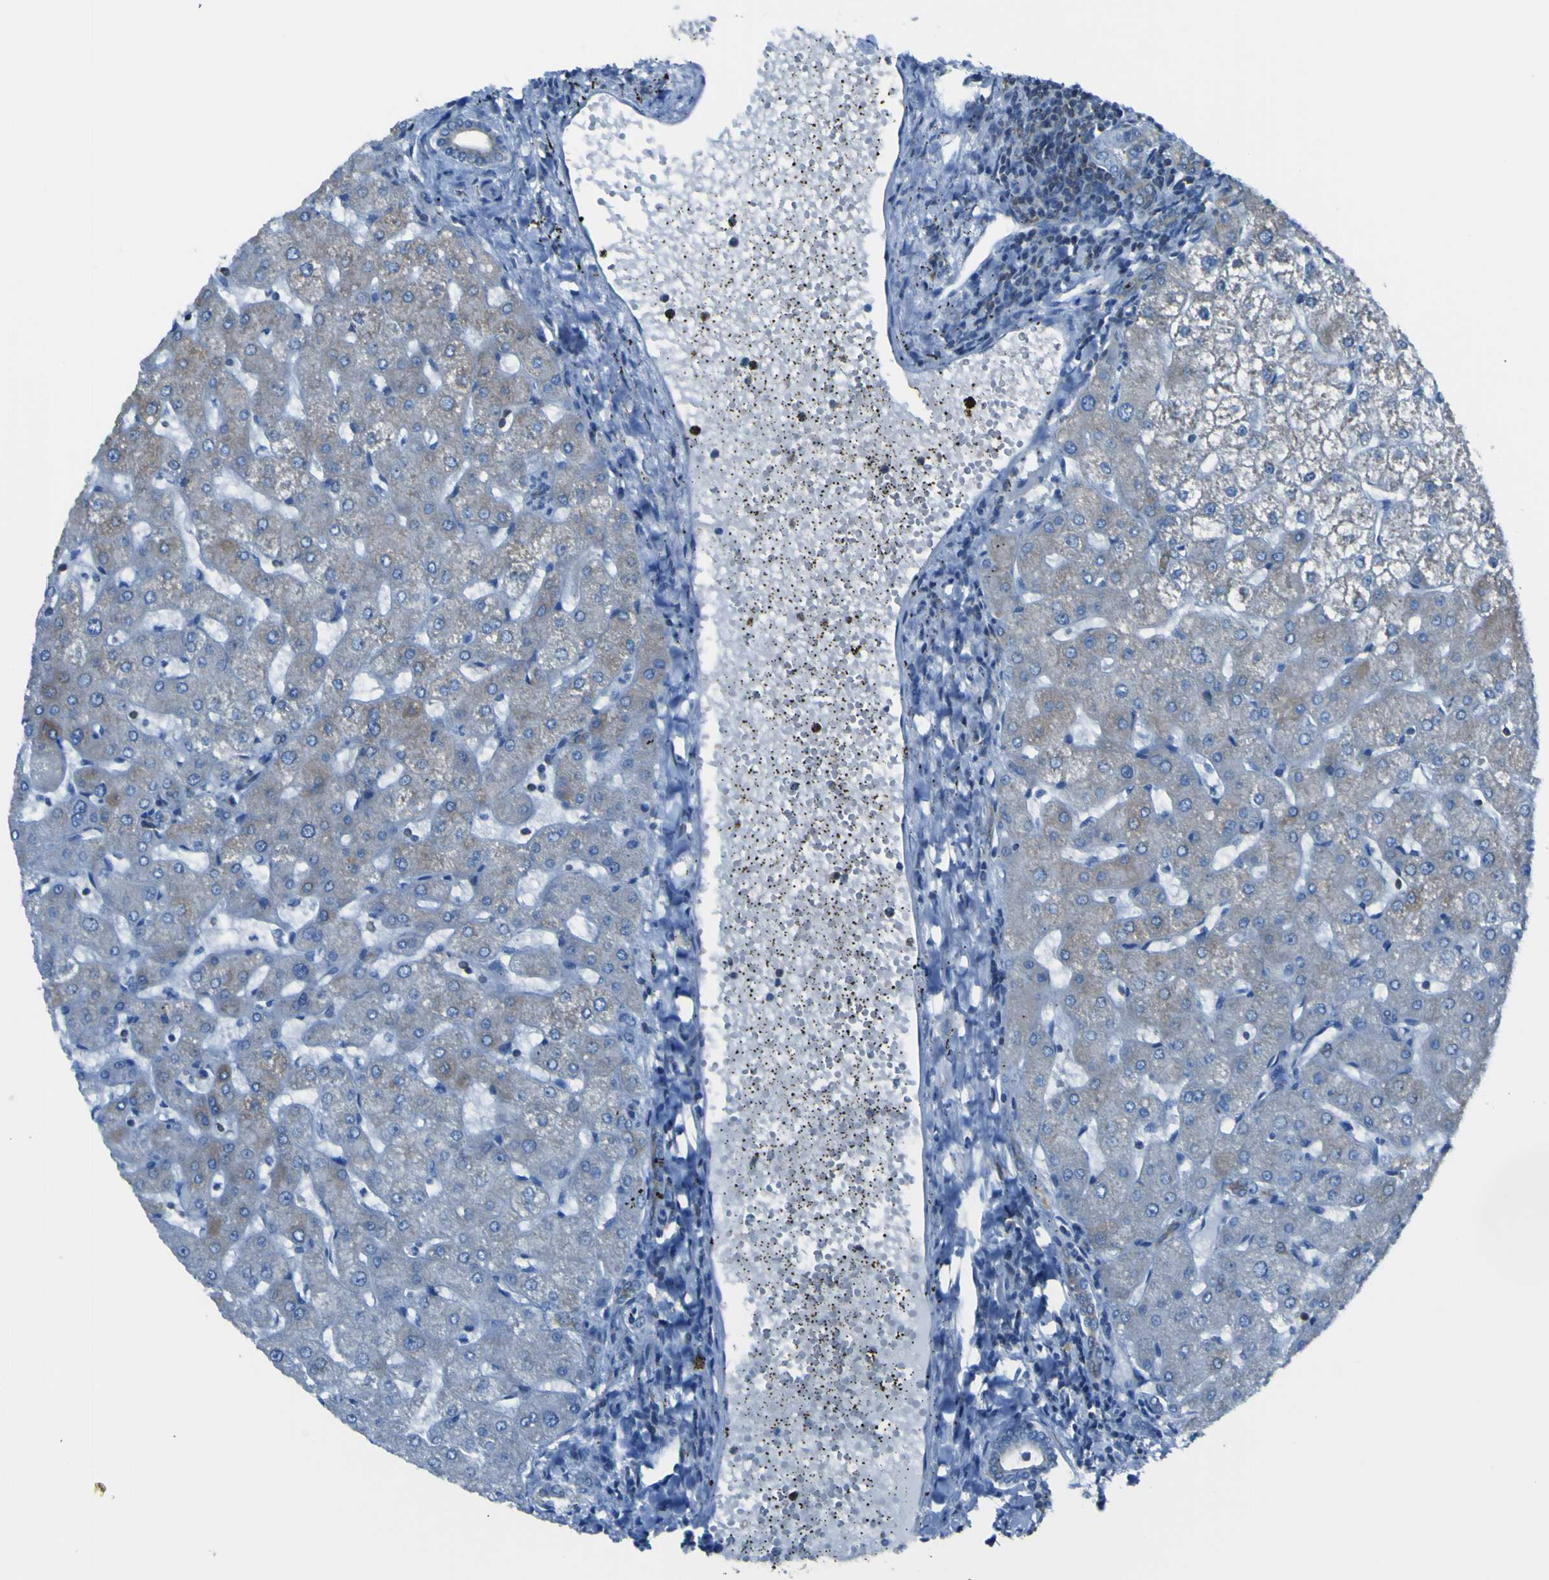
{"staining": {"intensity": "negative", "quantity": "none", "location": "none"}, "tissue": "liver", "cell_type": "Cholangiocytes", "image_type": "normal", "snomed": [{"axis": "morphology", "description": "Normal tissue, NOS"}, {"axis": "topography", "description": "Liver"}], "caption": "Cholangiocytes are negative for protein expression in normal human liver.", "gene": "STIM1", "patient": {"sex": "male", "age": 67}}